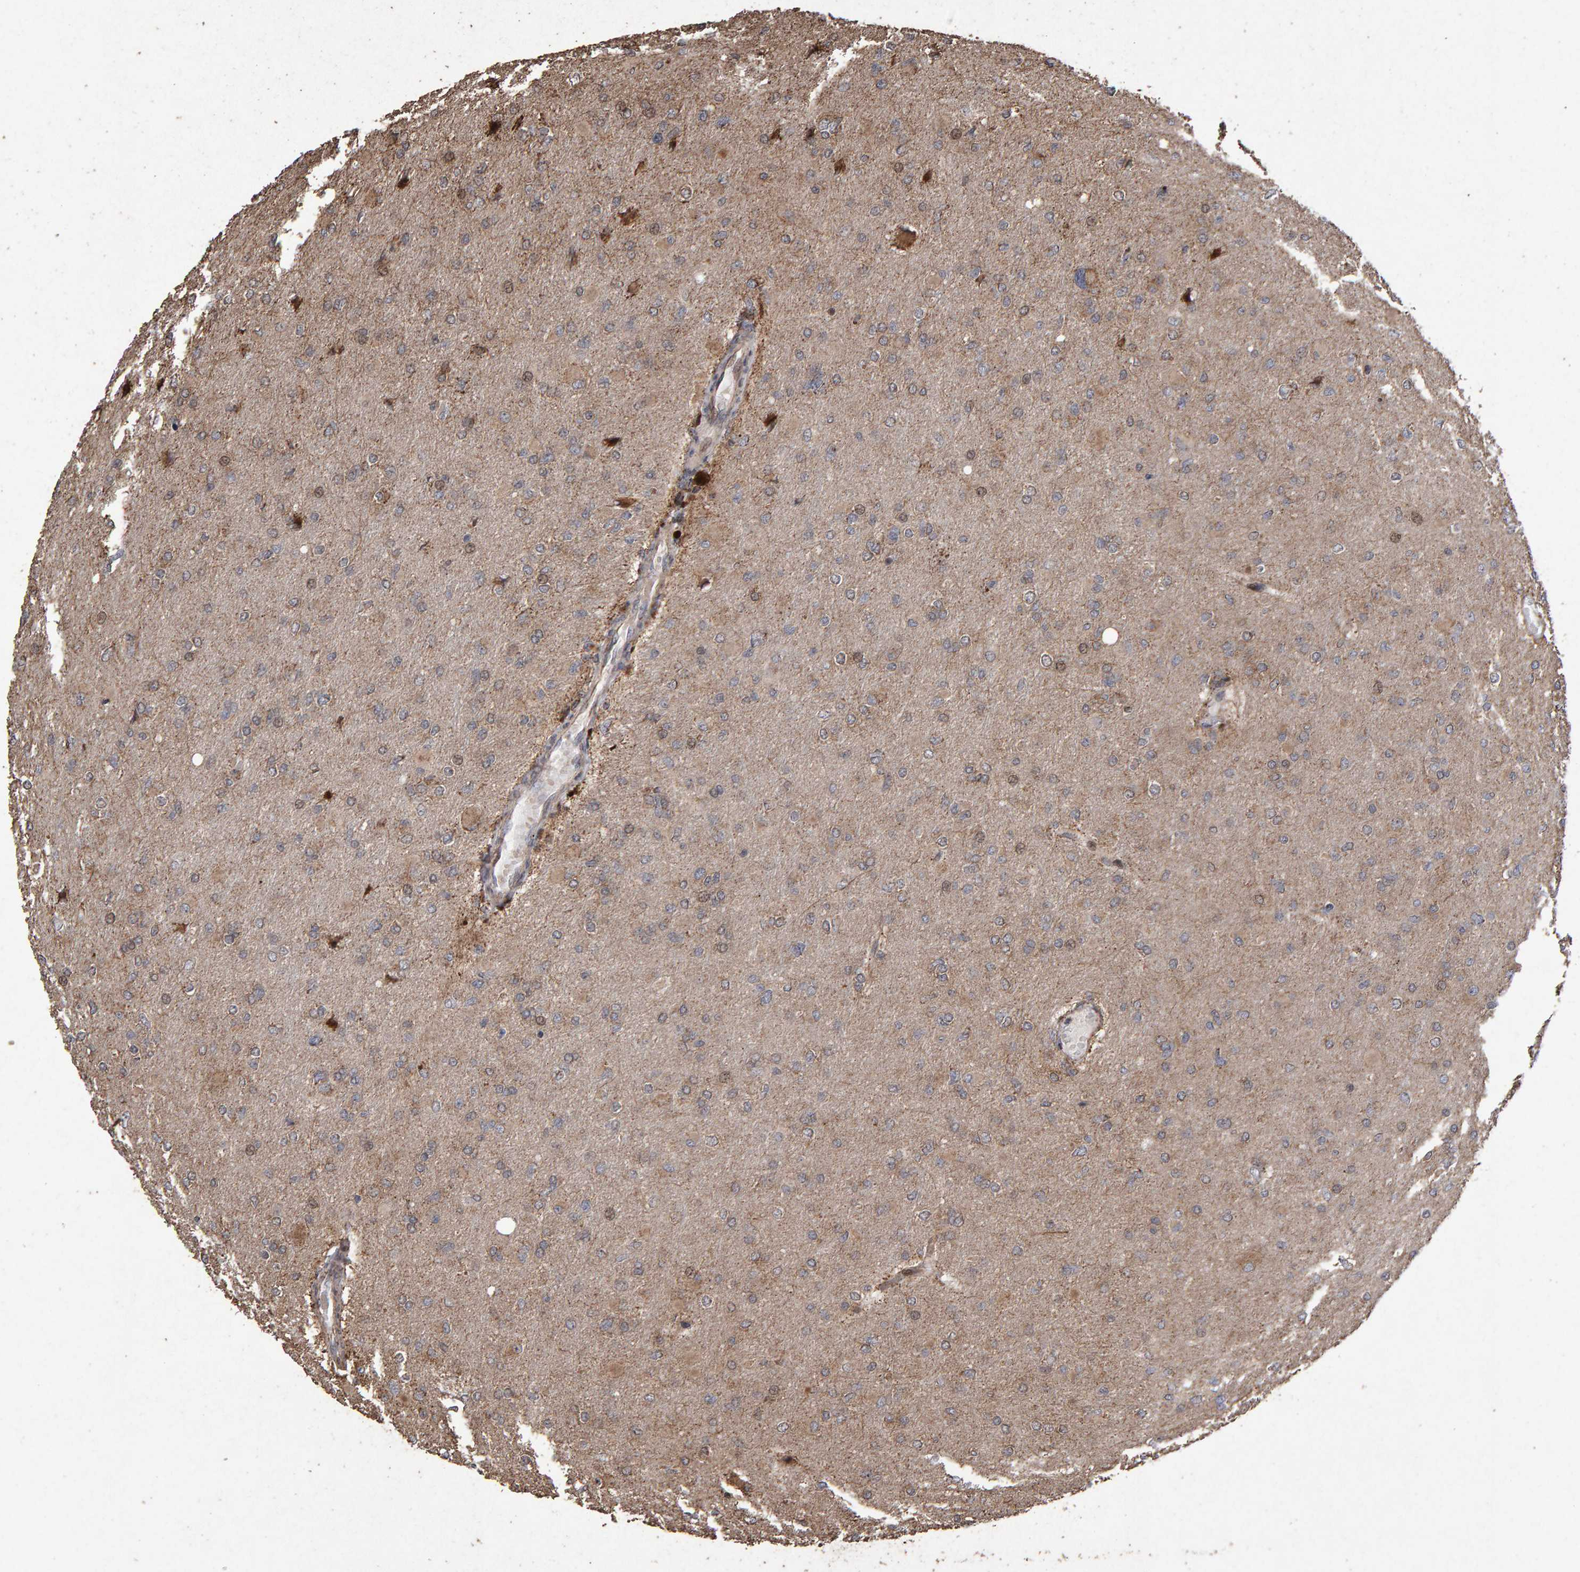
{"staining": {"intensity": "weak", "quantity": "25%-75%", "location": "cytoplasmic/membranous"}, "tissue": "glioma", "cell_type": "Tumor cells", "image_type": "cancer", "snomed": [{"axis": "morphology", "description": "Glioma, malignant, High grade"}, {"axis": "topography", "description": "Cerebral cortex"}], "caption": "Immunohistochemistry (IHC) photomicrograph of malignant high-grade glioma stained for a protein (brown), which reveals low levels of weak cytoplasmic/membranous staining in approximately 25%-75% of tumor cells.", "gene": "OSBP2", "patient": {"sex": "female", "age": 36}}